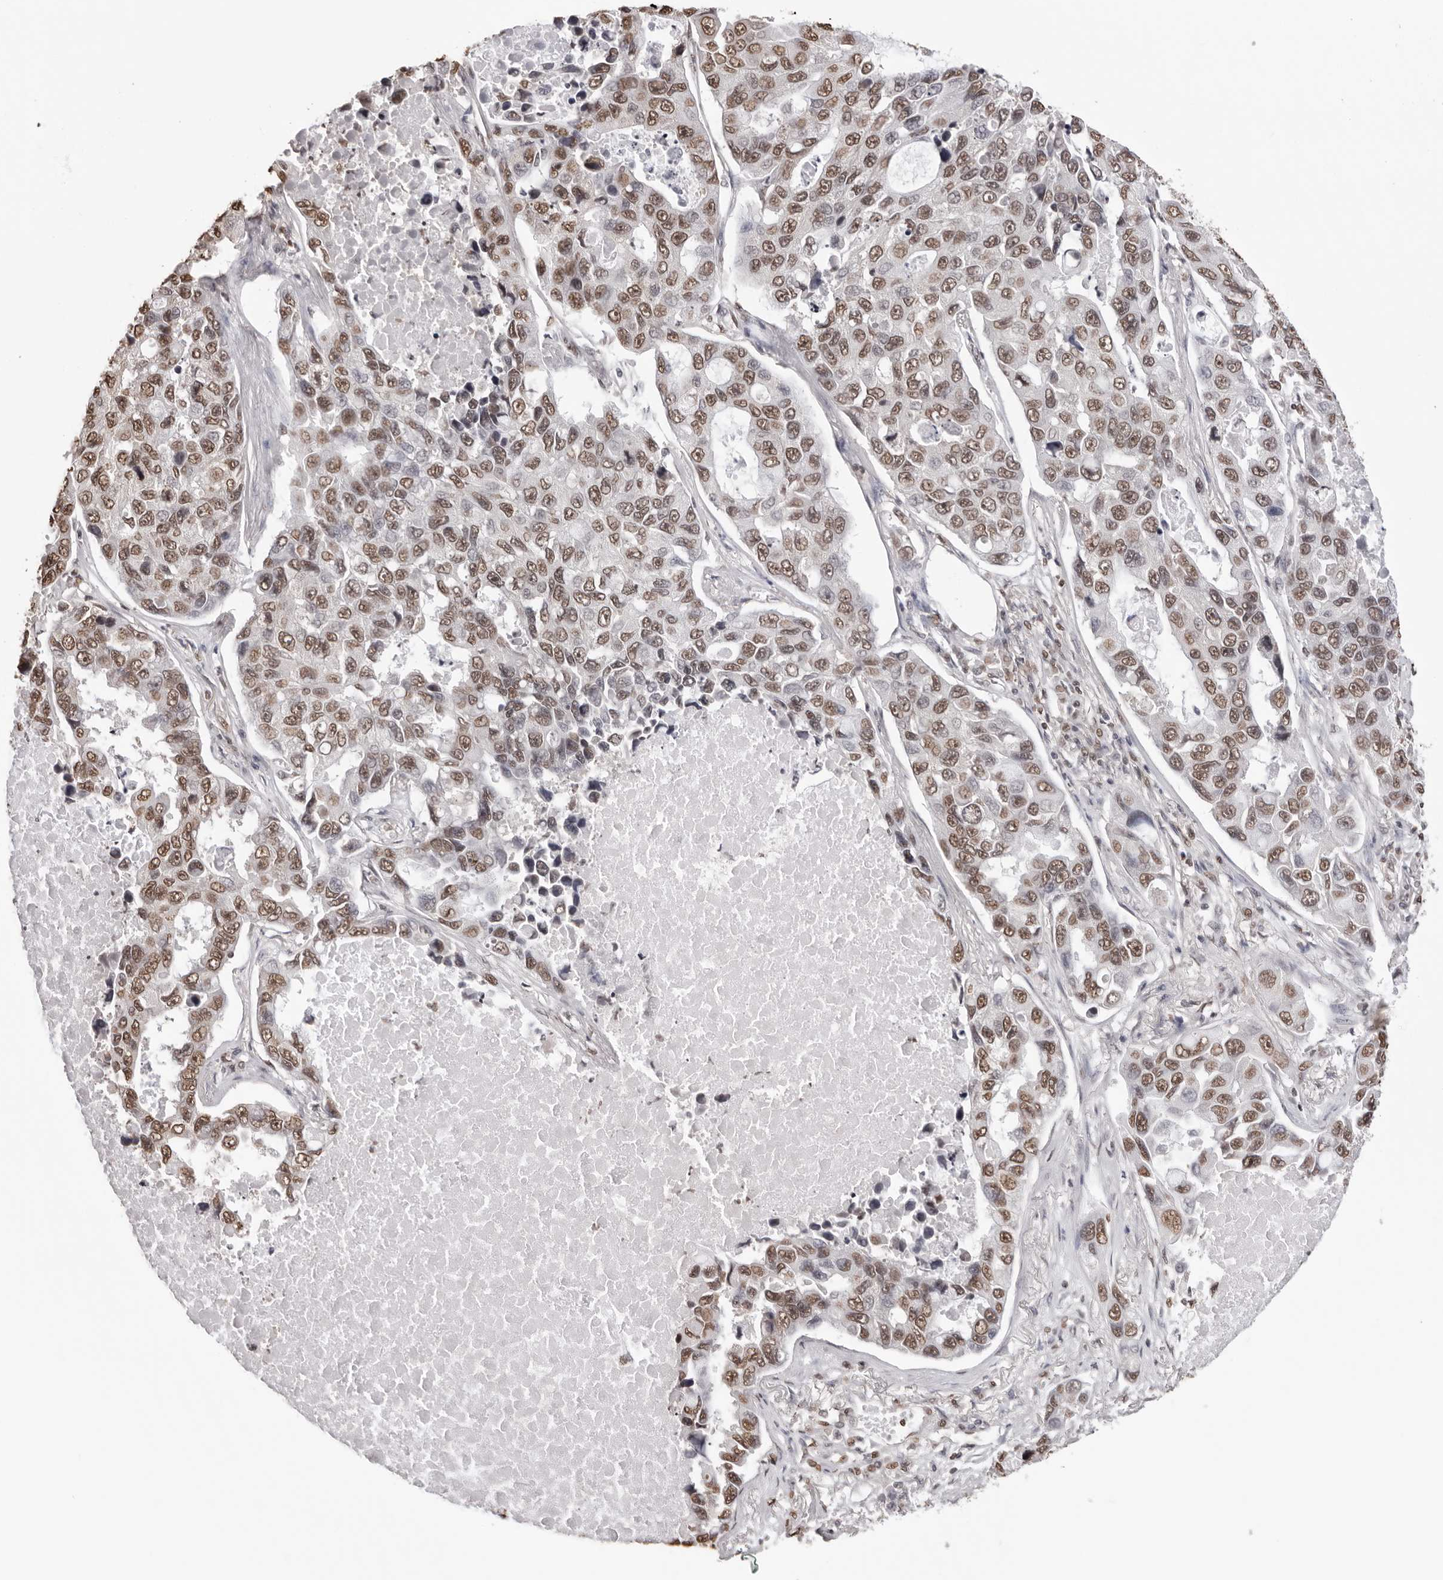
{"staining": {"intensity": "moderate", "quantity": ">75%", "location": "nuclear"}, "tissue": "lung cancer", "cell_type": "Tumor cells", "image_type": "cancer", "snomed": [{"axis": "morphology", "description": "Adenocarcinoma, NOS"}, {"axis": "topography", "description": "Lung"}], "caption": "This image displays immunohistochemistry (IHC) staining of human lung adenocarcinoma, with medium moderate nuclear staining in approximately >75% of tumor cells.", "gene": "OLIG3", "patient": {"sex": "male", "age": 64}}